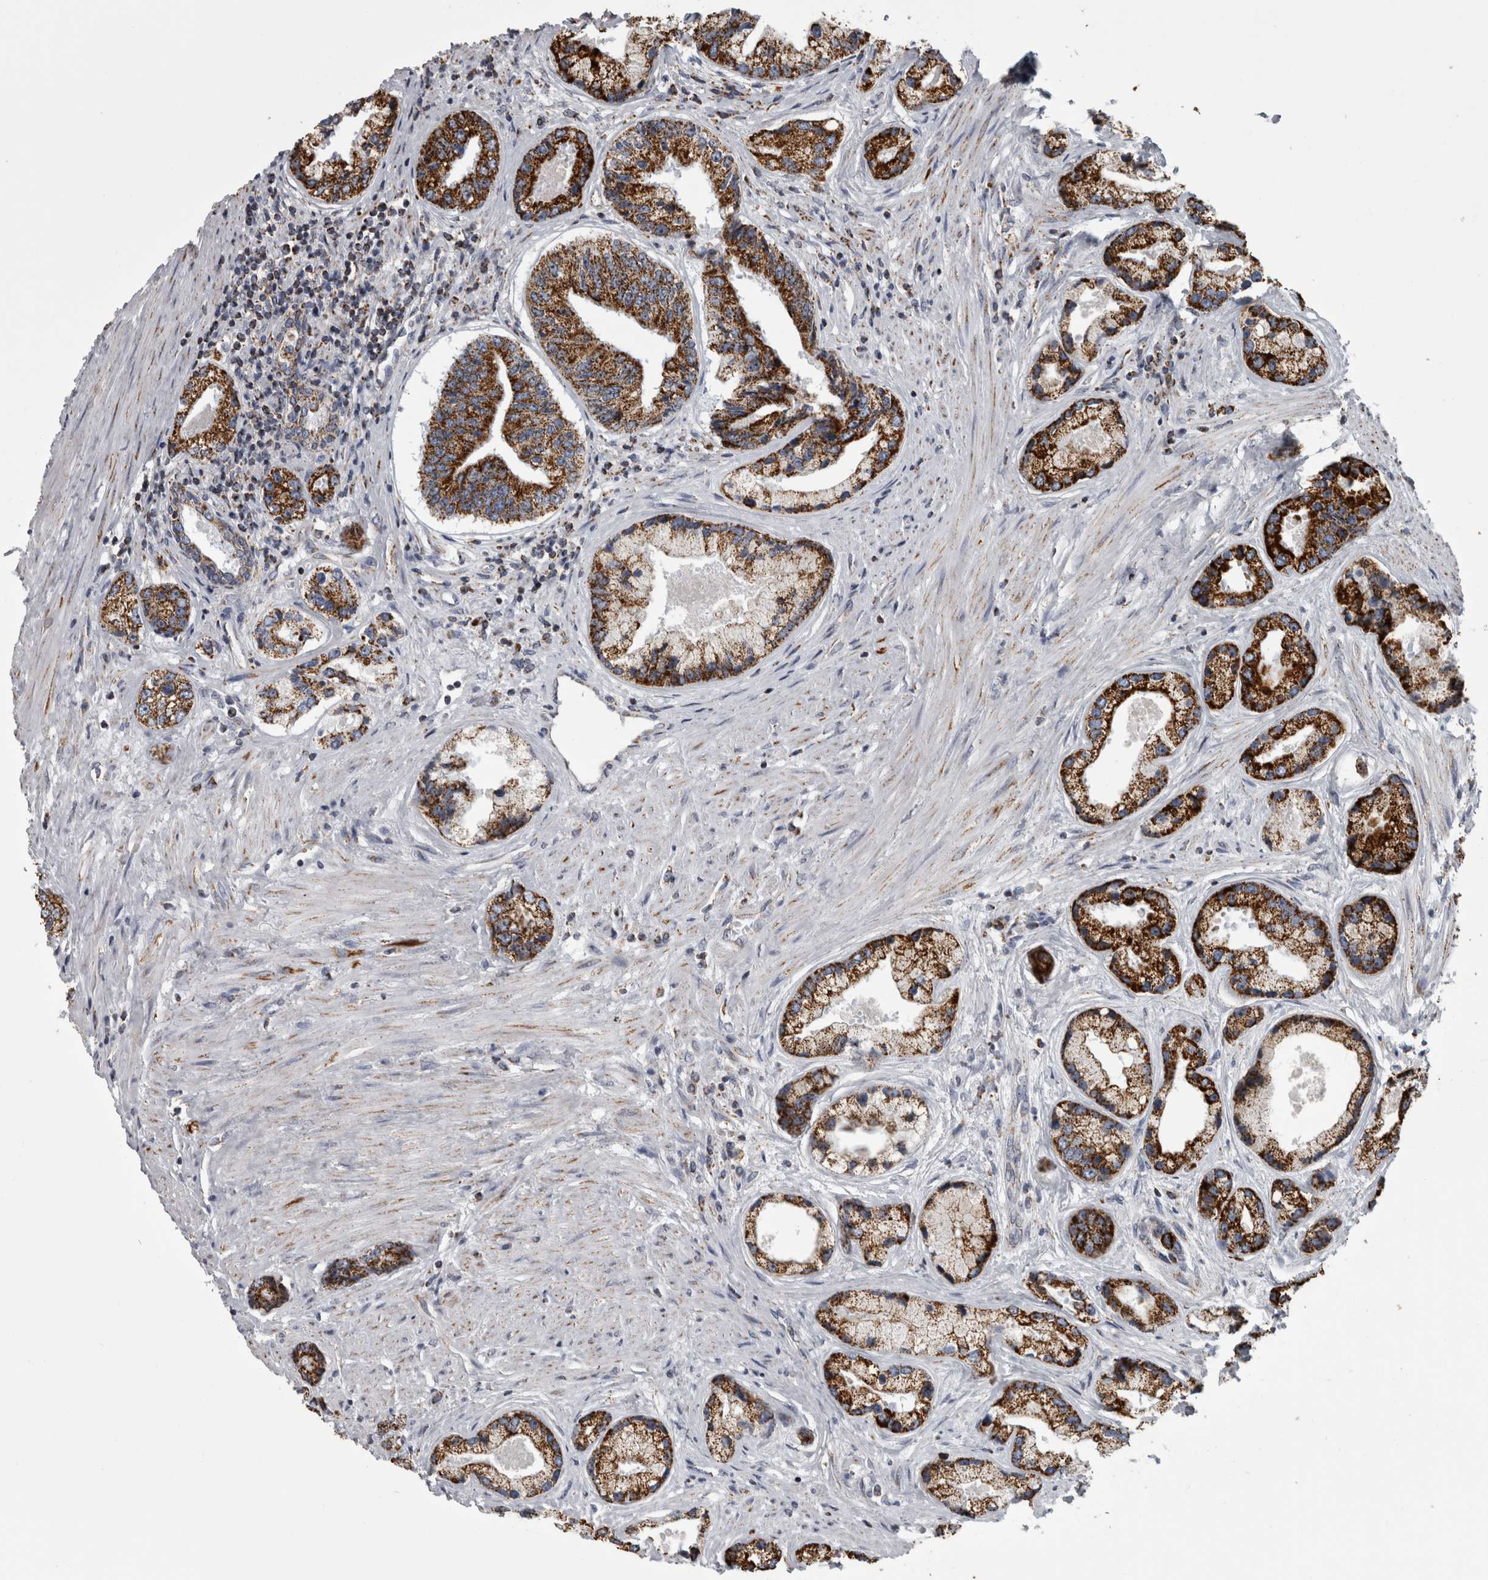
{"staining": {"intensity": "strong", "quantity": ">75%", "location": "cytoplasmic/membranous"}, "tissue": "prostate cancer", "cell_type": "Tumor cells", "image_type": "cancer", "snomed": [{"axis": "morphology", "description": "Adenocarcinoma, High grade"}, {"axis": "topography", "description": "Prostate"}], "caption": "Prostate adenocarcinoma (high-grade) tissue reveals strong cytoplasmic/membranous staining in about >75% of tumor cells, visualized by immunohistochemistry.", "gene": "MDH2", "patient": {"sex": "male", "age": 61}}